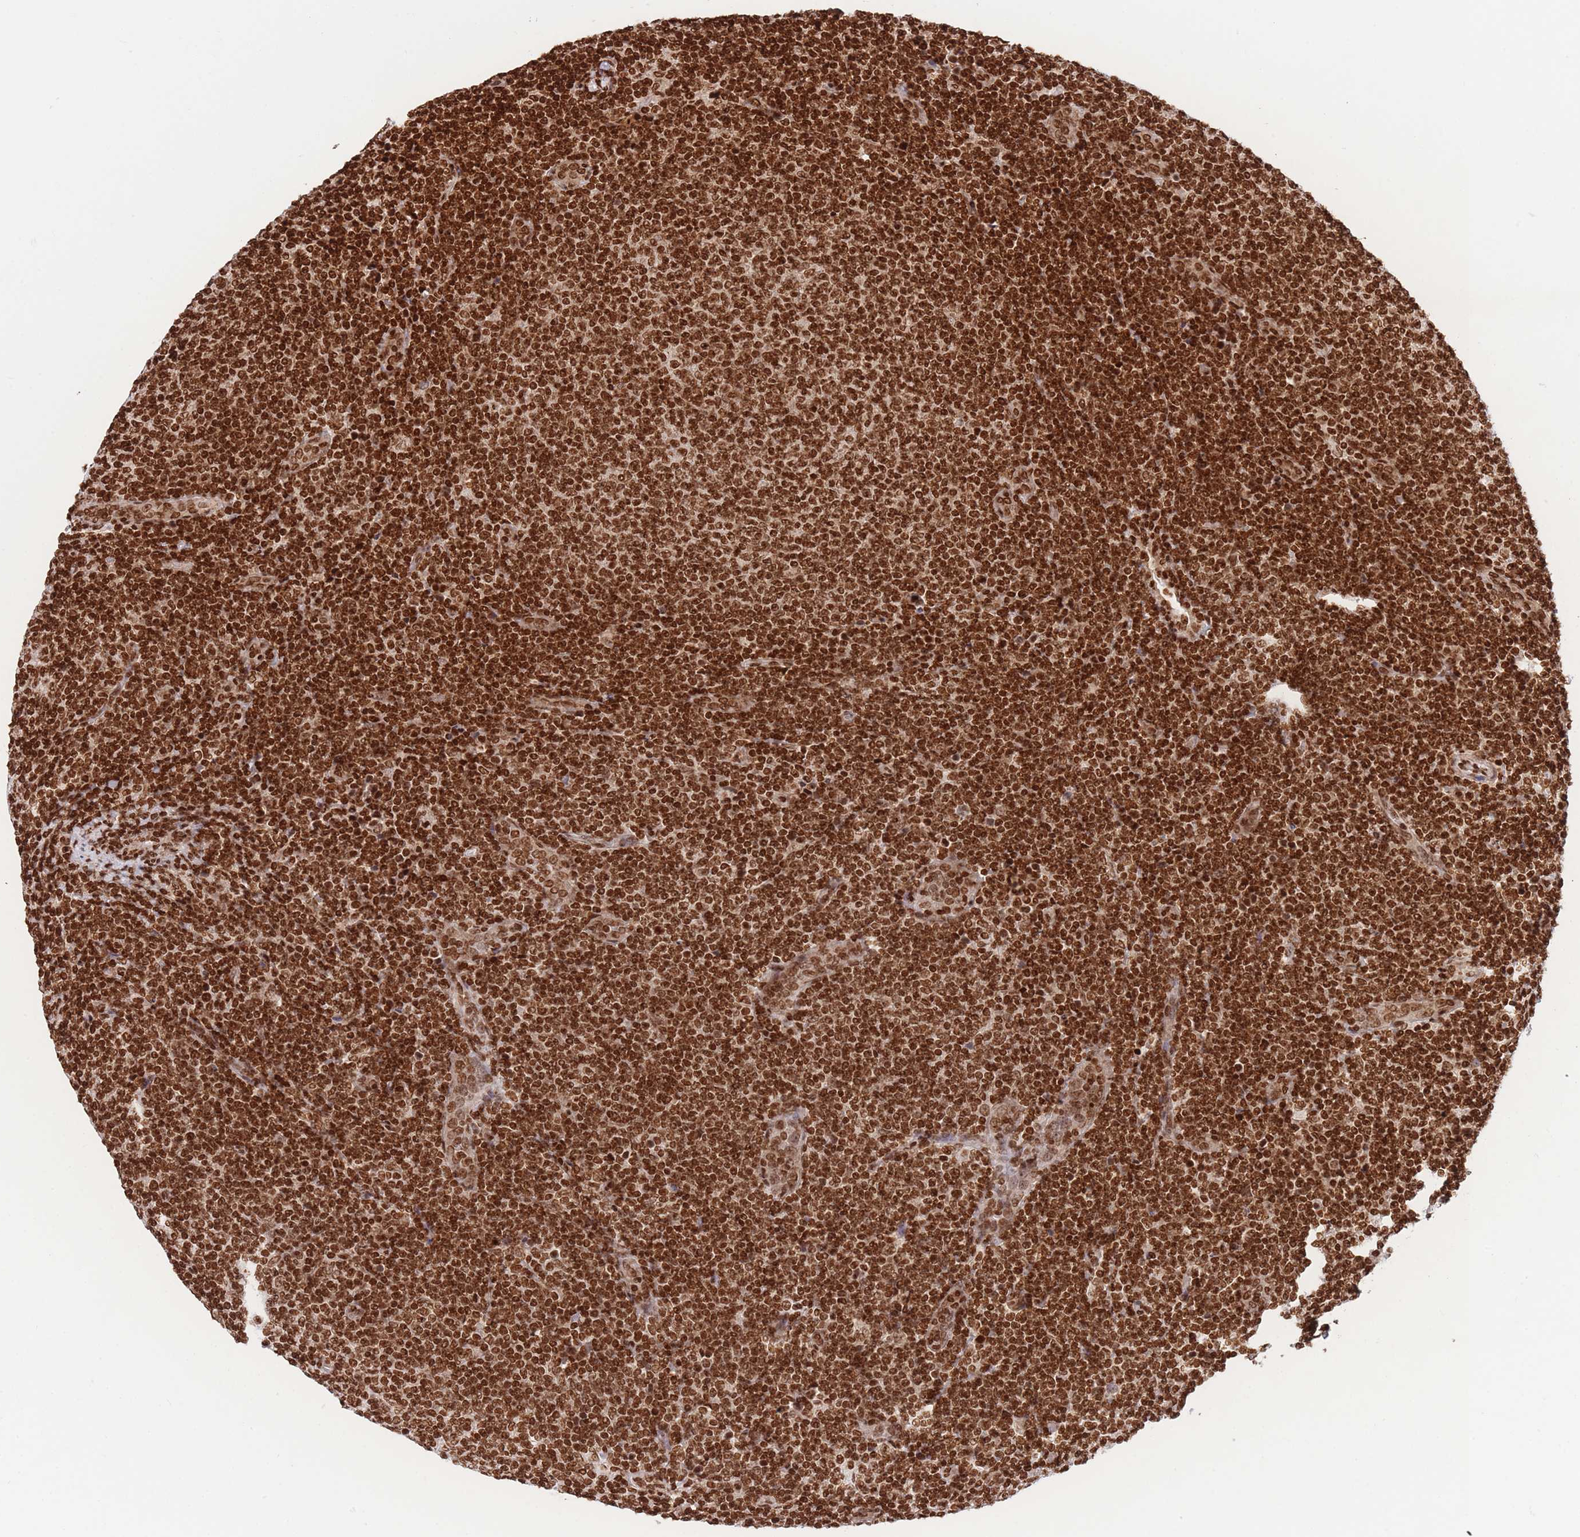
{"staining": {"intensity": "strong", "quantity": ">75%", "location": "nuclear"}, "tissue": "lymphoma", "cell_type": "Tumor cells", "image_type": "cancer", "snomed": [{"axis": "morphology", "description": "Malignant lymphoma, non-Hodgkin's type, Low grade"}, {"axis": "topography", "description": "Lymph node"}], "caption": "Immunohistochemistry (DAB) staining of malignant lymphoma, non-Hodgkin's type (low-grade) exhibits strong nuclear protein expression in about >75% of tumor cells.", "gene": "H2BC11", "patient": {"sex": "male", "age": 66}}